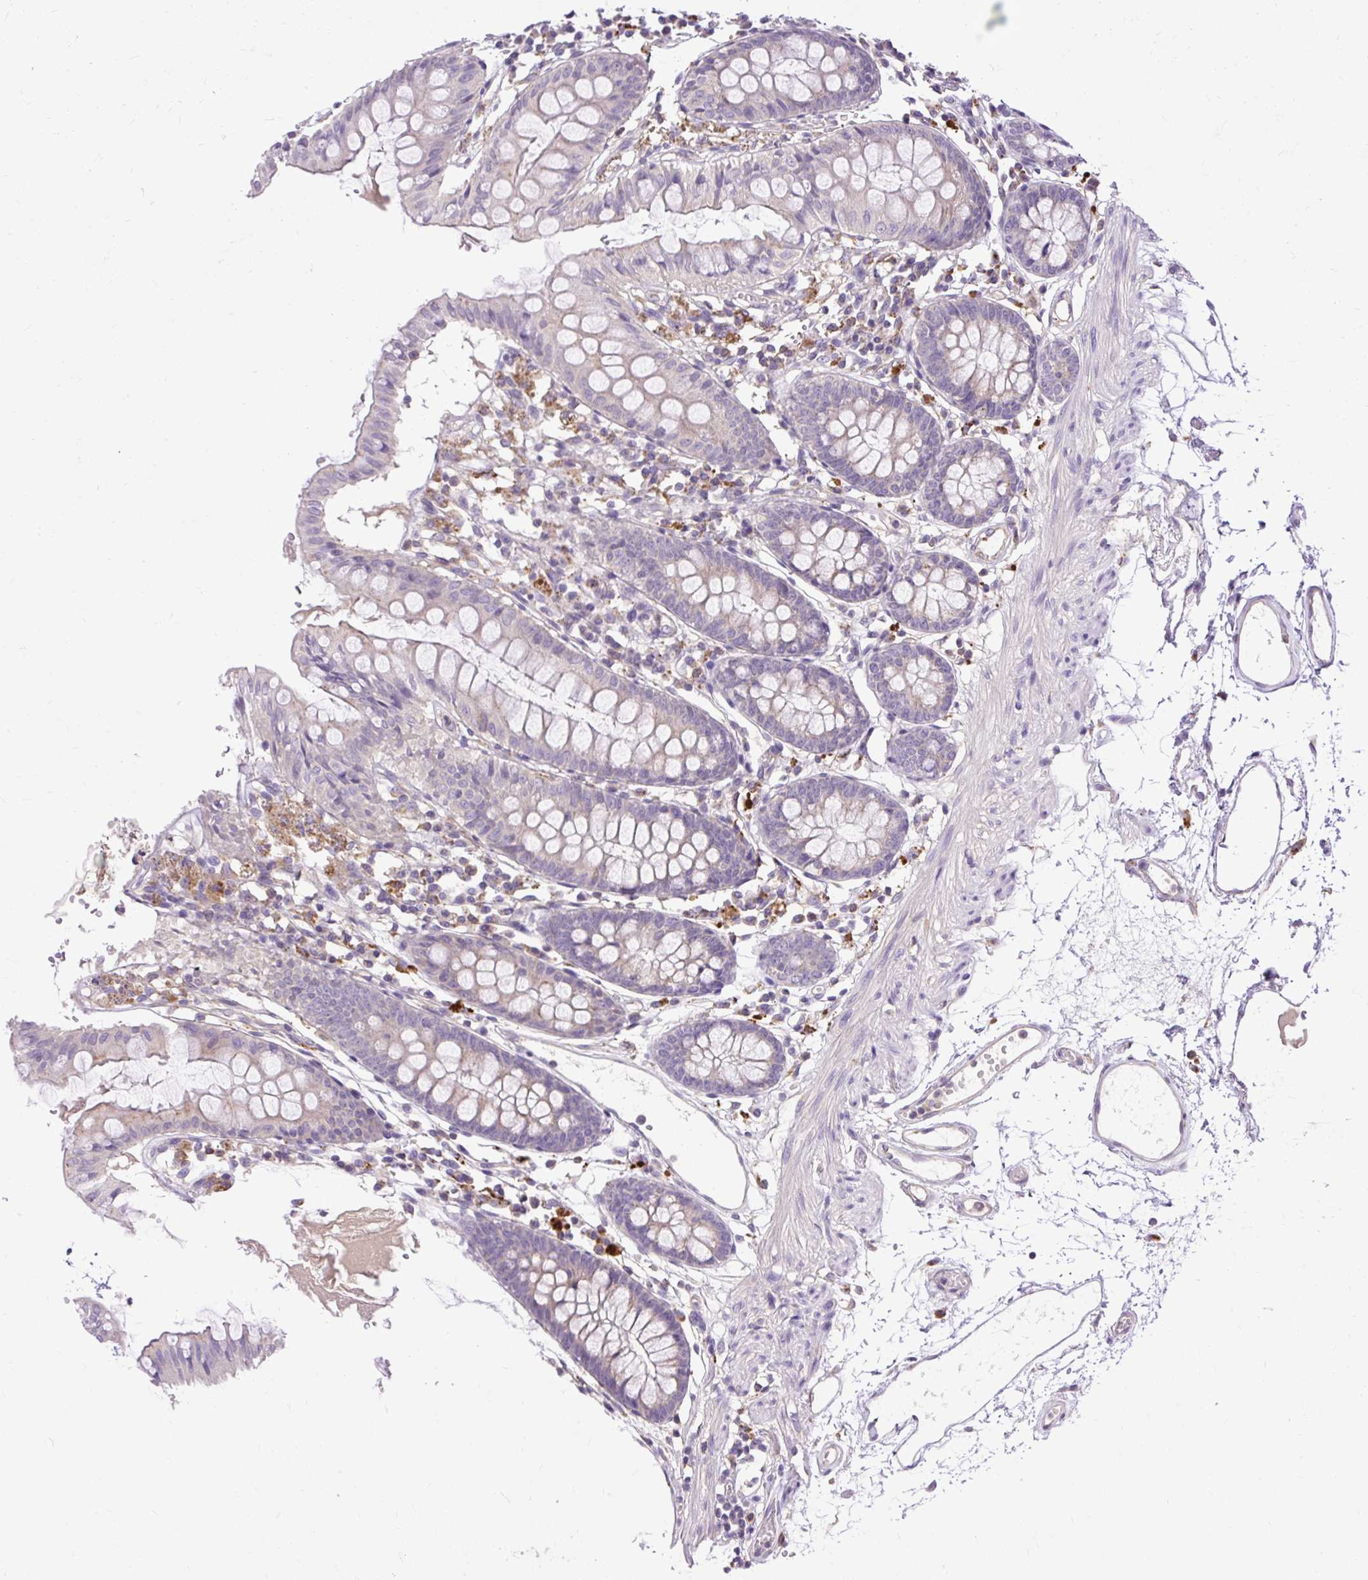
{"staining": {"intensity": "negative", "quantity": "none", "location": "none"}, "tissue": "colon", "cell_type": "Endothelial cells", "image_type": "normal", "snomed": [{"axis": "morphology", "description": "Normal tissue, NOS"}, {"axis": "topography", "description": "Colon"}], "caption": "High magnification brightfield microscopy of normal colon stained with DAB (brown) and counterstained with hematoxylin (blue): endothelial cells show no significant expression. (DAB (3,3'-diaminobenzidine) immunohistochemistry (IHC) visualized using brightfield microscopy, high magnification).", "gene": "HEXB", "patient": {"sex": "female", "age": 84}}